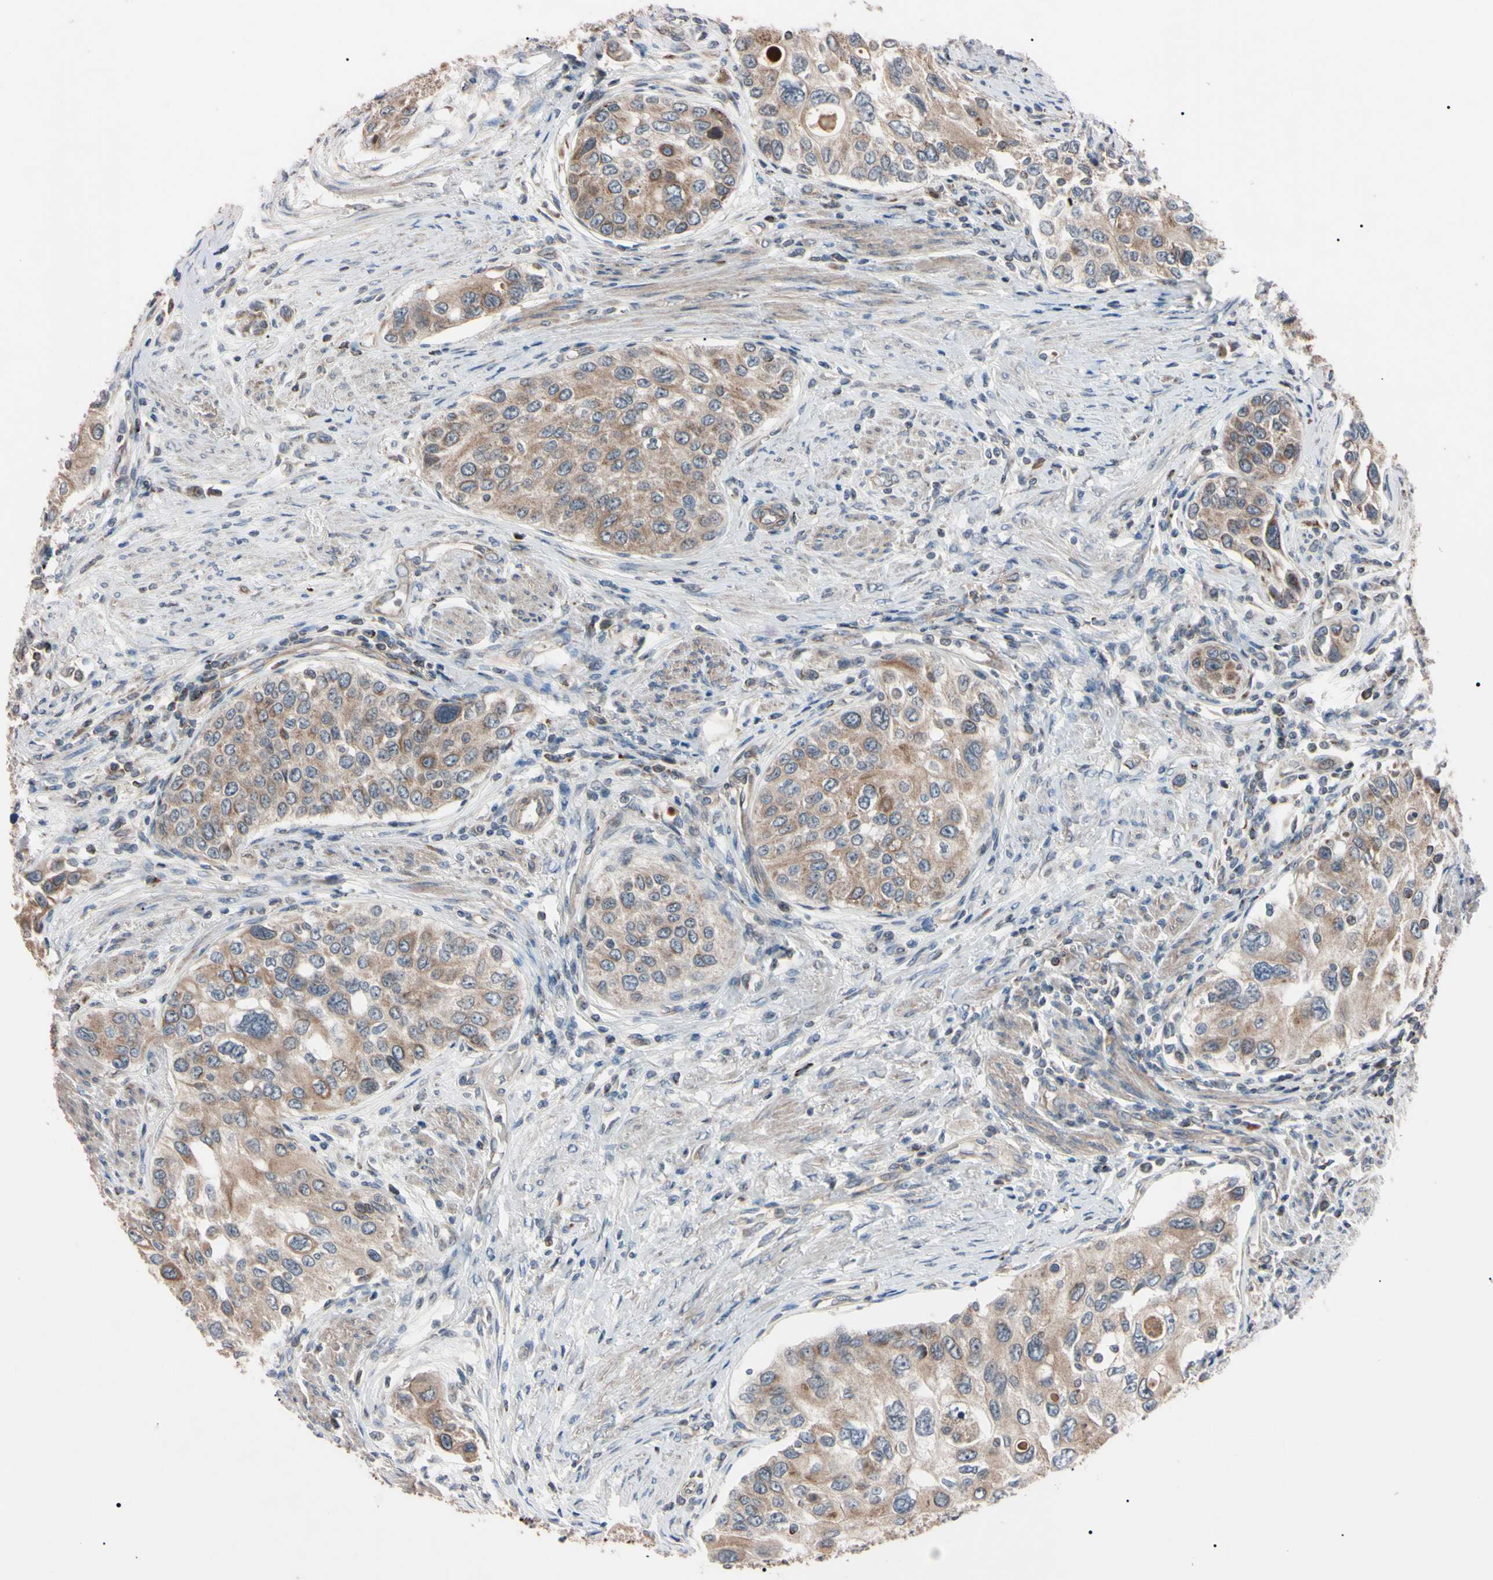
{"staining": {"intensity": "weak", "quantity": ">75%", "location": "cytoplasmic/membranous"}, "tissue": "urothelial cancer", "cell_type": "Tumor cells", "image_type": "cancer", "snomed": [{"axis": "morphology", "description": "Urothelial carcinoma, High grade"}, {"axis": "topography", "description": "Urinary bladder"}], "caption": "This is a photomicrograph of IHC staining of urothelial carcinoma (high-grade), which shows weak staining in the cytoplasmic/membranous of tumor cells.", "gene": "TNFRSF1A", "patient": {"sex": "female", "age": 56}}